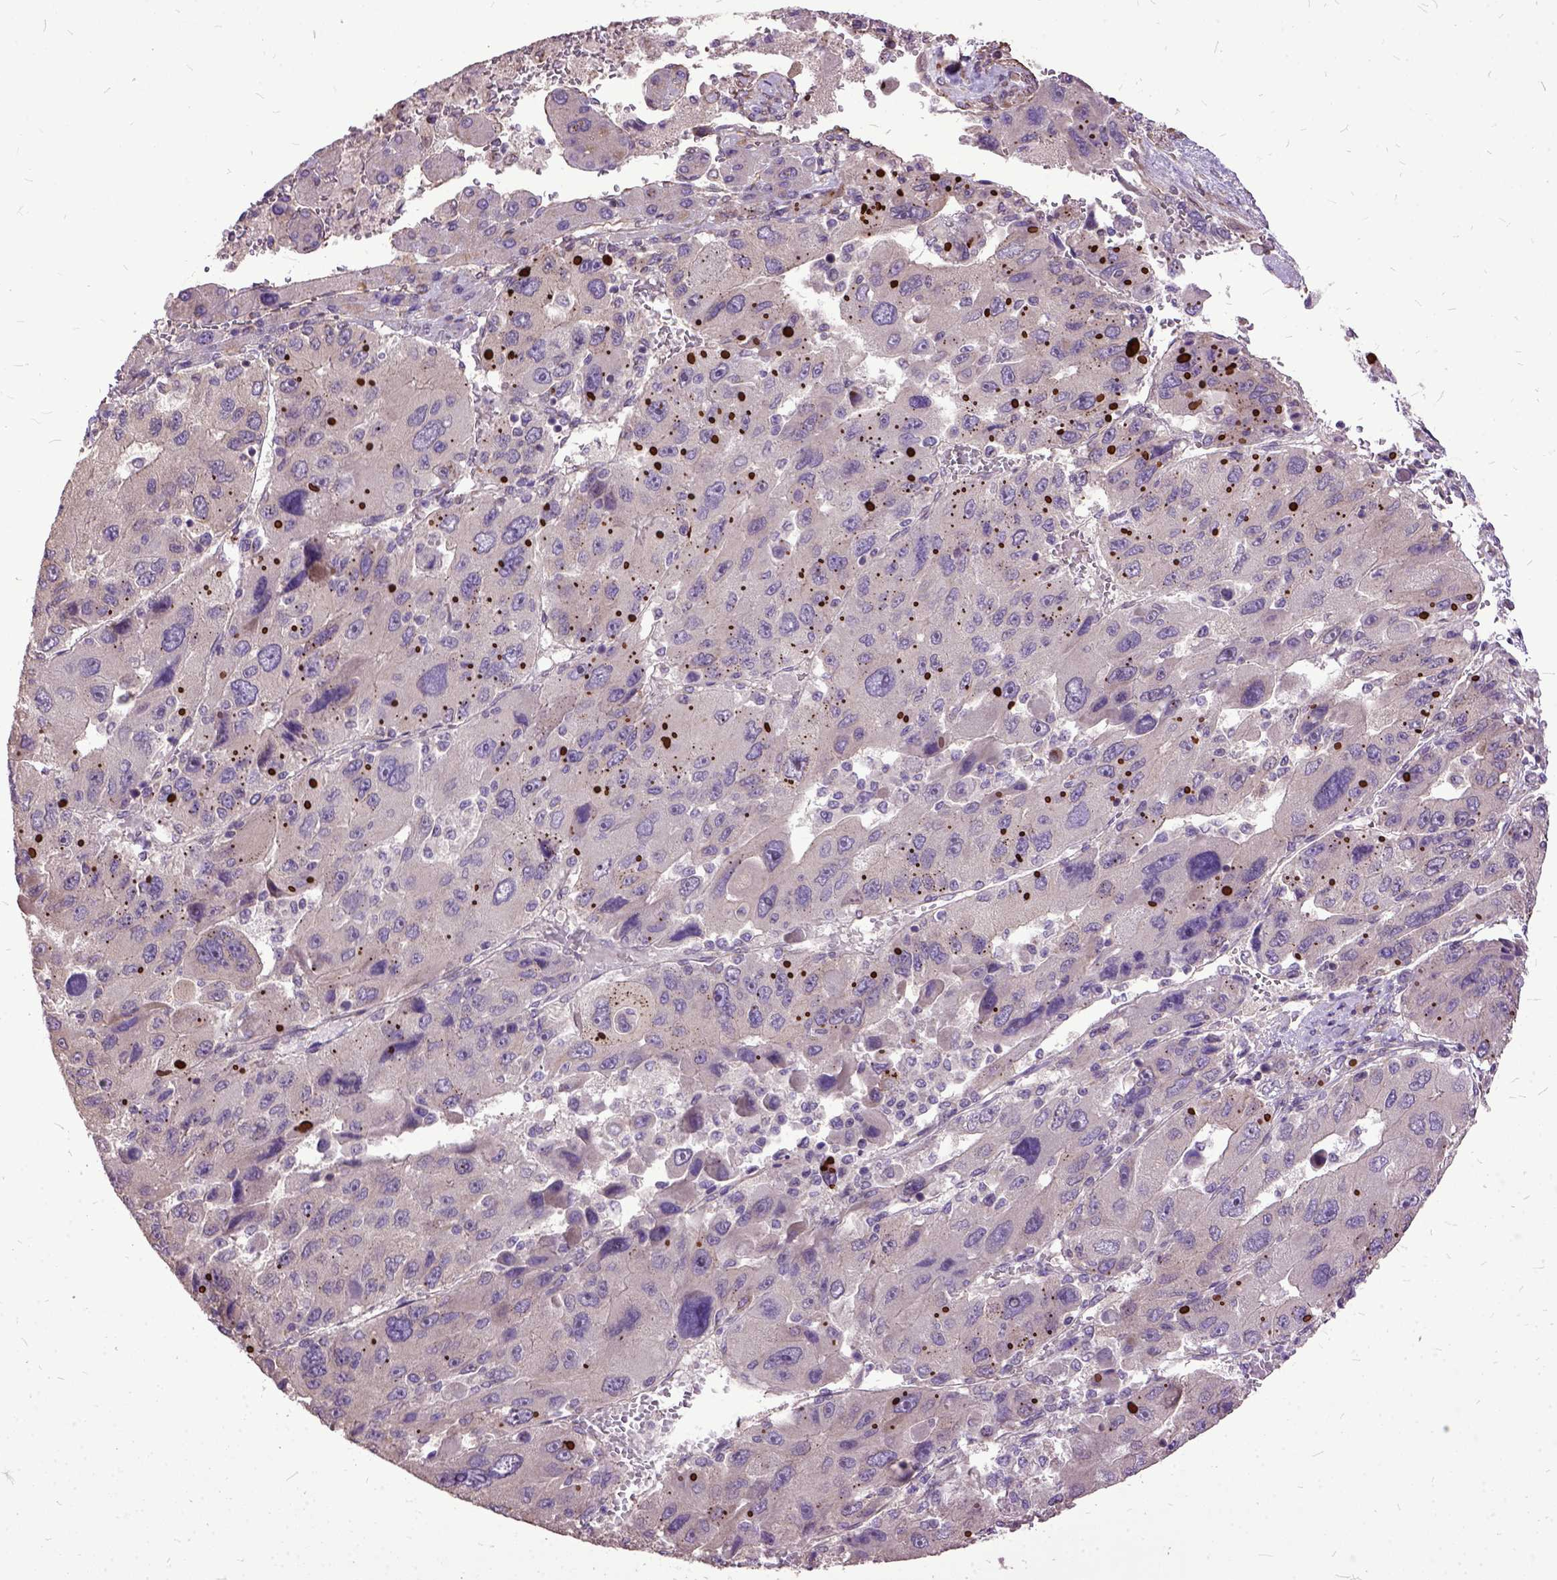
{"staining": {"intensity": "negative", "quantity": "none", "location": "none"}, "tissue": "liver cancer", "cell_type": "Tumor cells", "image_type": "cancer", "snomed": [{"axis": "morphology", "description": "Carcinoma, Hepatocellular, NOS"}, {"axis": "topography", "description": "Liver"}], "caption": "The micrograph exhibits no staining of tumor cells in liver cancer (hepatocellular carcinoma).", "gene": "AREG", "patient": {"sex": "female", "age": 41}}